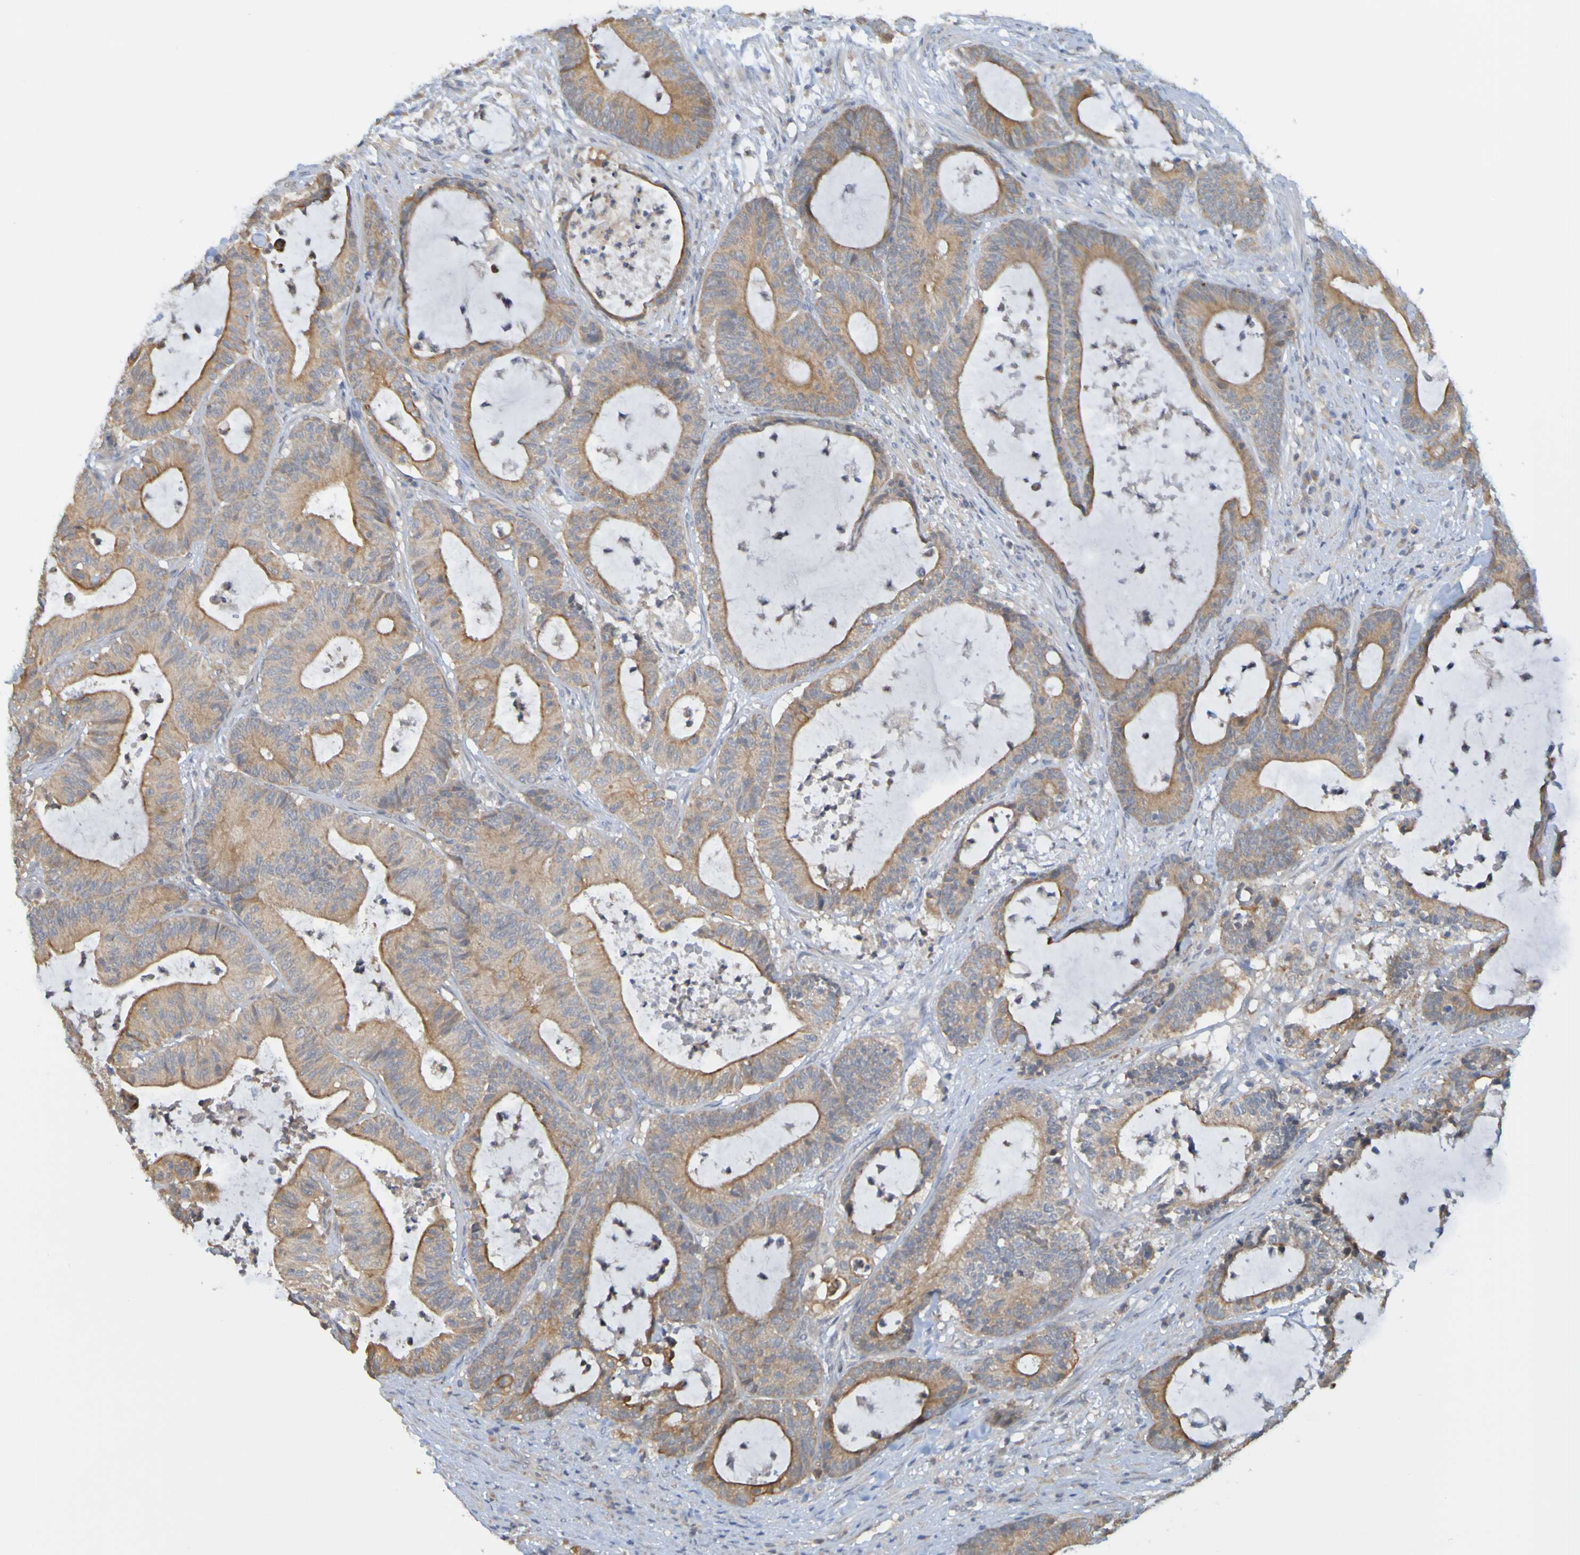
{"staining": {"intensity": "moderate", "quantity": ">75%", "location": "cytoplasmic/membranous"}, "tissue": "colorectal cancer", "cell_type": "Tumor cells", "image_type": "cancer", "snomed": [{"axis": "morphology", "description": "Adenocarcinoma, NOS"}, {"axis": "topography", "description": "Colon"}], "caption": "Immunohistochemical staining of human colorectal cancer demonstrates medium levels of moderate cytoplasmic/membranous positivity in approximately >75% of tumor cells.", "gene": "NAV2", "patient": {"sex": "female", "age": 84}}